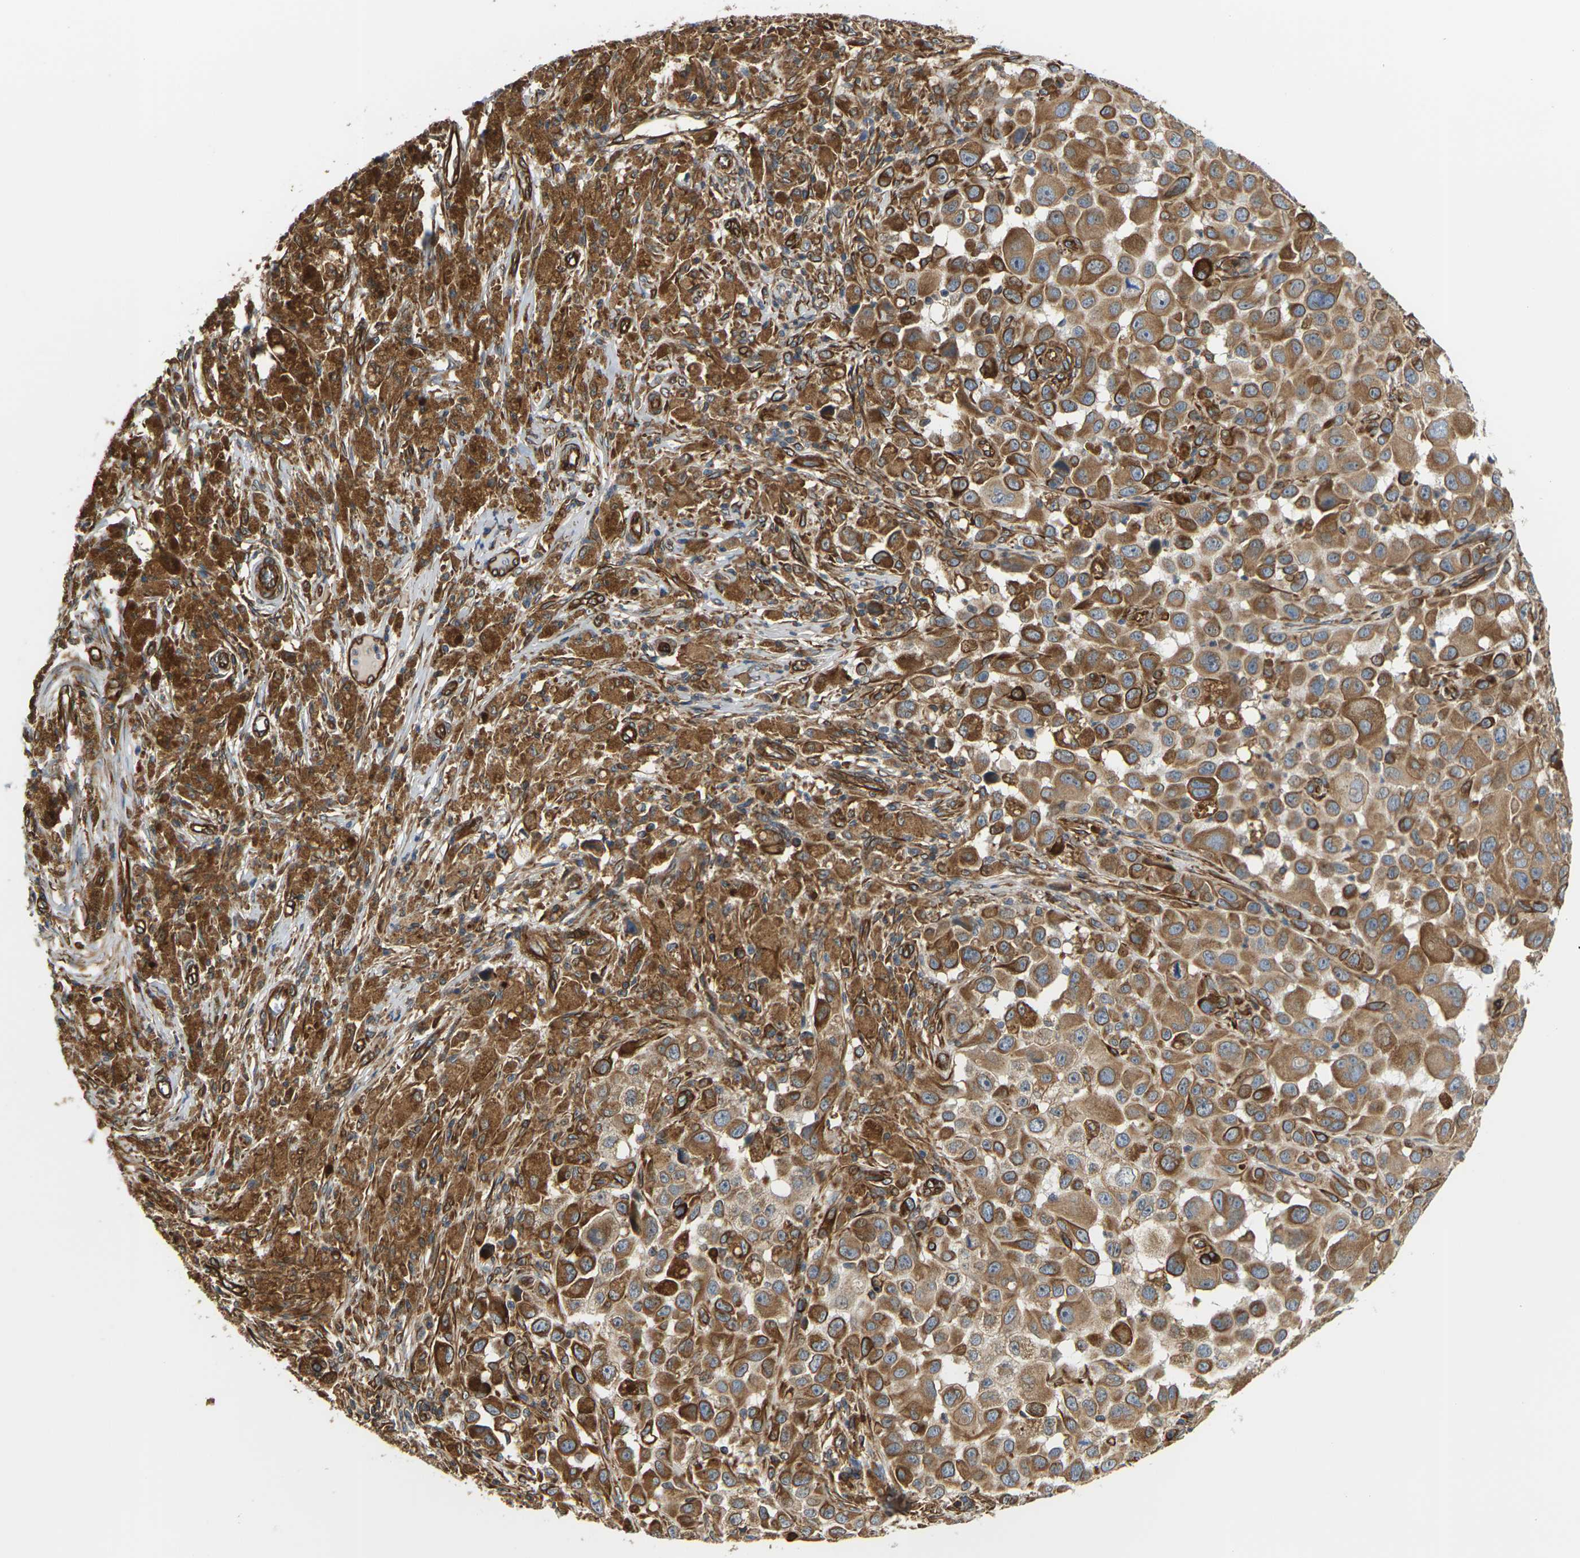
{"staining": {"intensity": "moderate", "quantity": ">75%", "location": "cytoplasmic/membranous"}, "tissue": "melanoma", "cell_type": "Tumor cells", "image_type": "cancer", "snomed": [{"axis": "morphology", "description": "Malignant melanoma, NOS"}, {"axis": "topography", "description": "Skin"}], "caption": "Human melanoma stained with a protein marker displays moderate staining in tumor cells.", "gene": "PCDHB4", "patient": {"sex": "male", "age": 96}}